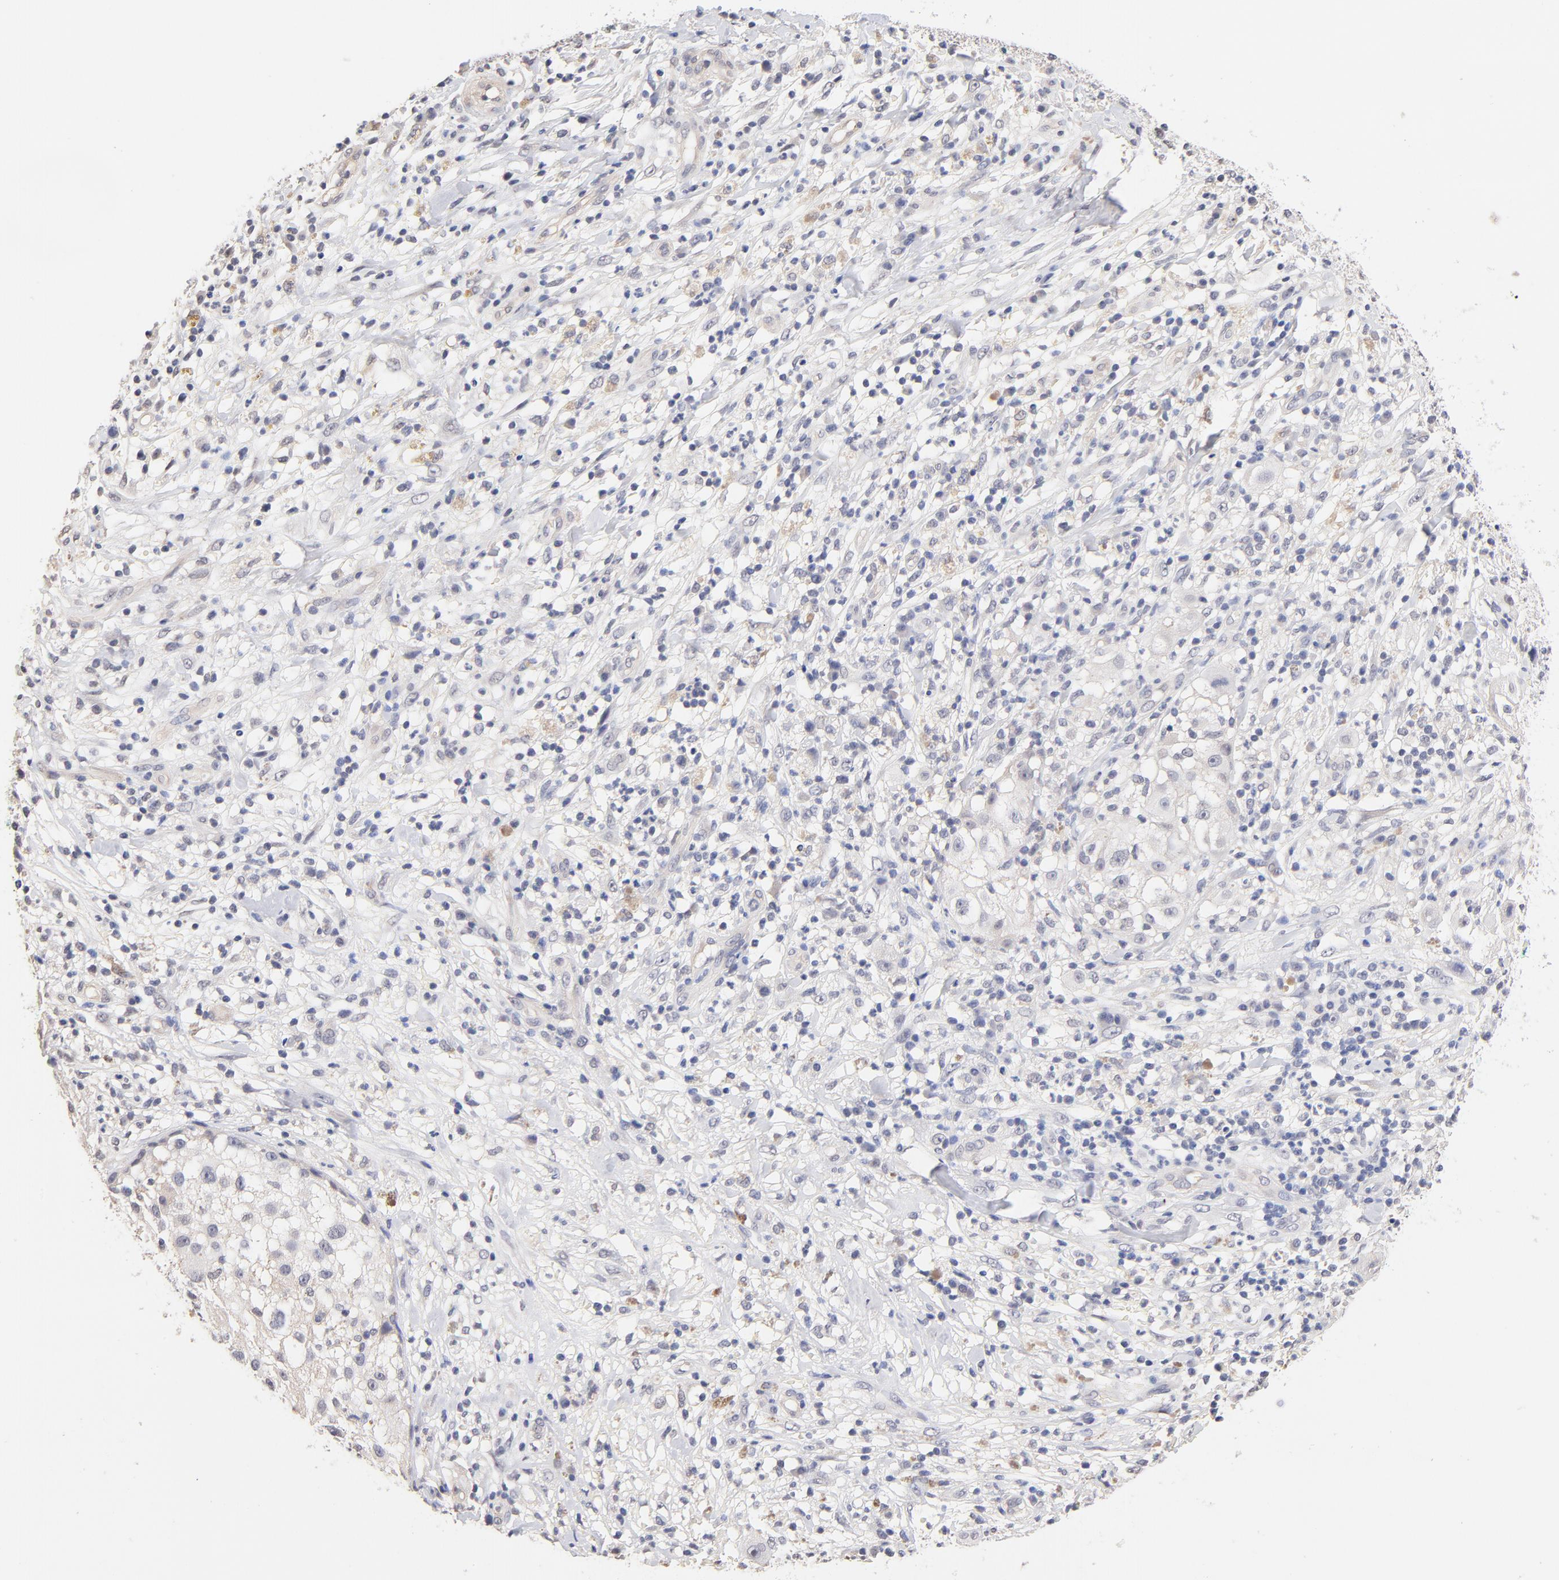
{"staining": {"intensity": "negative", "quantity": "none", "location": "none"}, "tissue": "melanoma", "cell_type": "Tumor cells", "image_type": "cancer", "snomed": [{"axis": "morphology", "description": "Necrosis, NOS"}, {"axis": "morphology", "description": "Malignant melanoma, NOS"}, {"axis": "topography", "description": "Skin"}], "caption": "High magnification brightfield microscopy of melanoma stained with DAB (brown) and counterstained with hematoxylin (blue): tumor cells show no significant staining.", "gene": "RIBC2", "patient": {"sex": "female", "age": 87}}